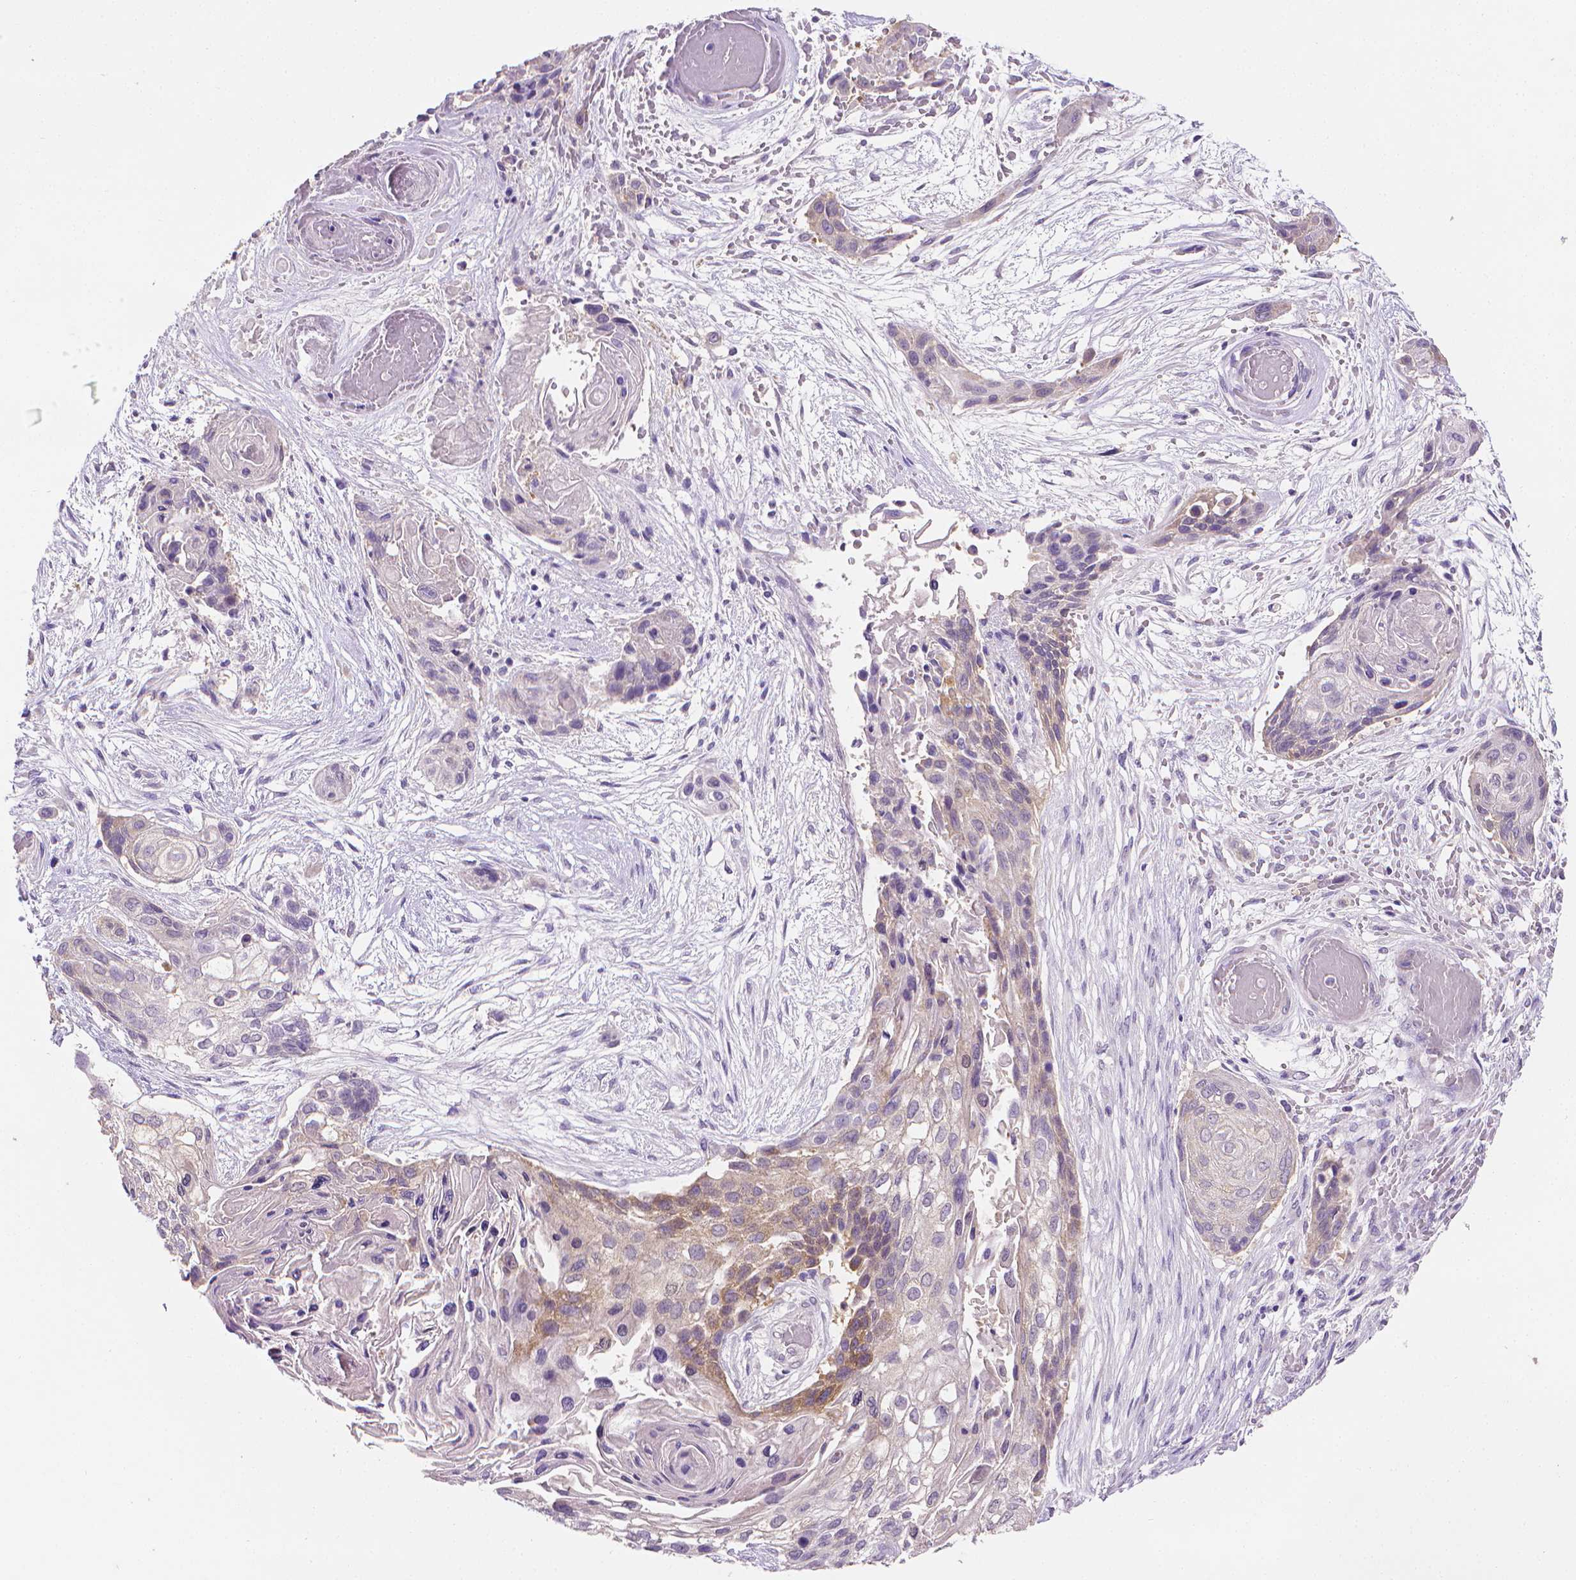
{"staining": {"intensity": "weak", "quantity": "<25%", "location": "cytoplasmic/membranous"}, "tissue": "lung cancer", "cell_type": "Tumor cells", "image_type": "cancer", "snomed": [{"axis": "morphology", "description": "Squamous cell carcinoma, NOS"}, {"axis": "topography", "description": "Lung"}], "caption": "Tumor cells are negative for brown protein staining in lung squamous cell carcinoma.", "gene": "FASN", "patient": {"sex": "male", "age": 69}}